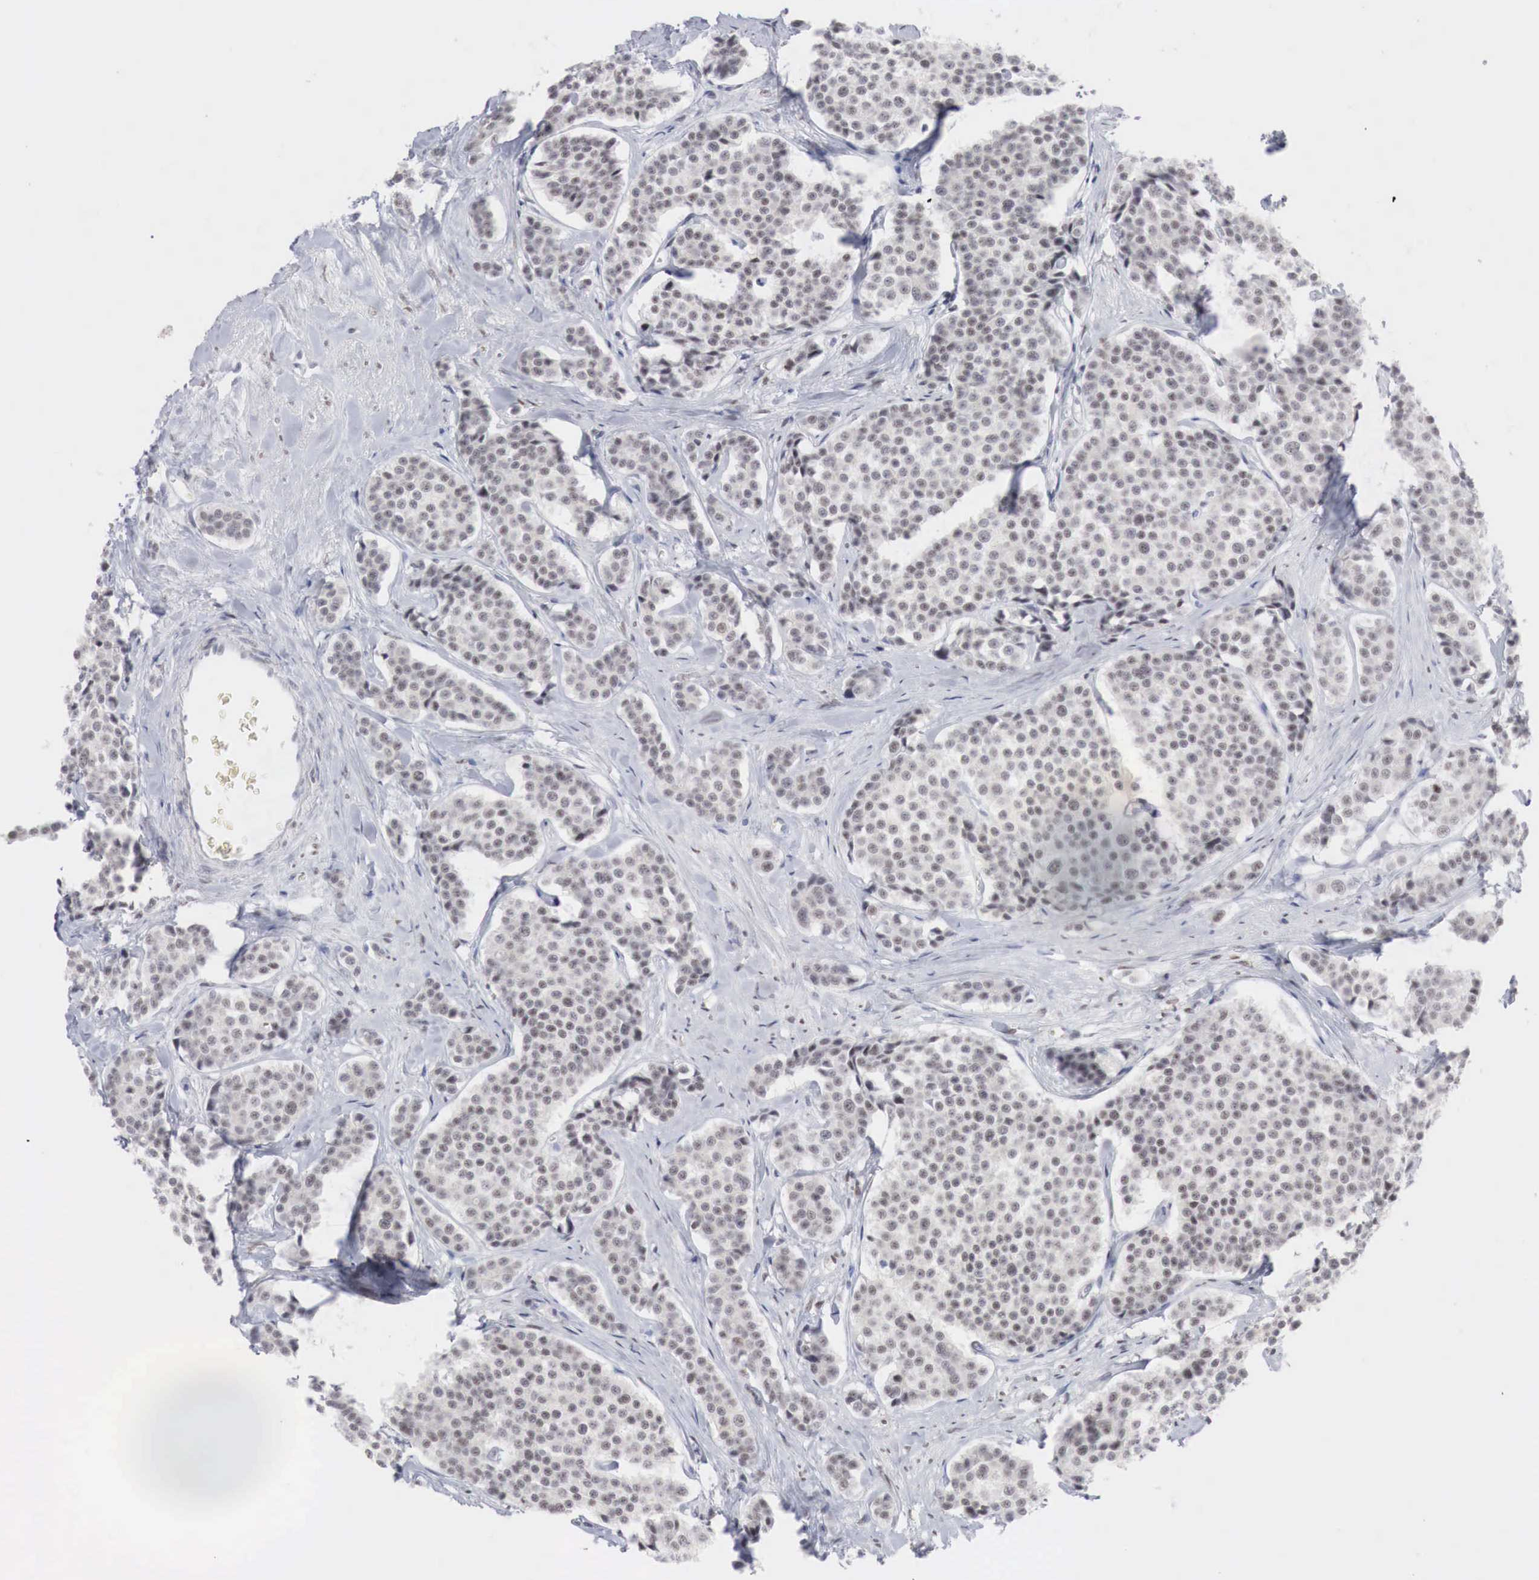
{"staining": {"intensity": "moderate", "quantity": "25%-75%", "location": "nuclear"}, "tissue": "carcinoid", "cell_type": "Tumor cells", "image_type": "cancer", "snomed": [{"axis": "morphology", "description": "Carcinoid, malignant, NOS"}, {"axis": "topography", "description": "Small intestine"}], "caption": "This histopathology image demonstrates IHC staining of carcinoid (malignant), with medium moderate nuclear positivity in approximately 25%-75% of tumor cells.", "gene": "FOXP2", "patient": {"sex": "male", "age": 60}}